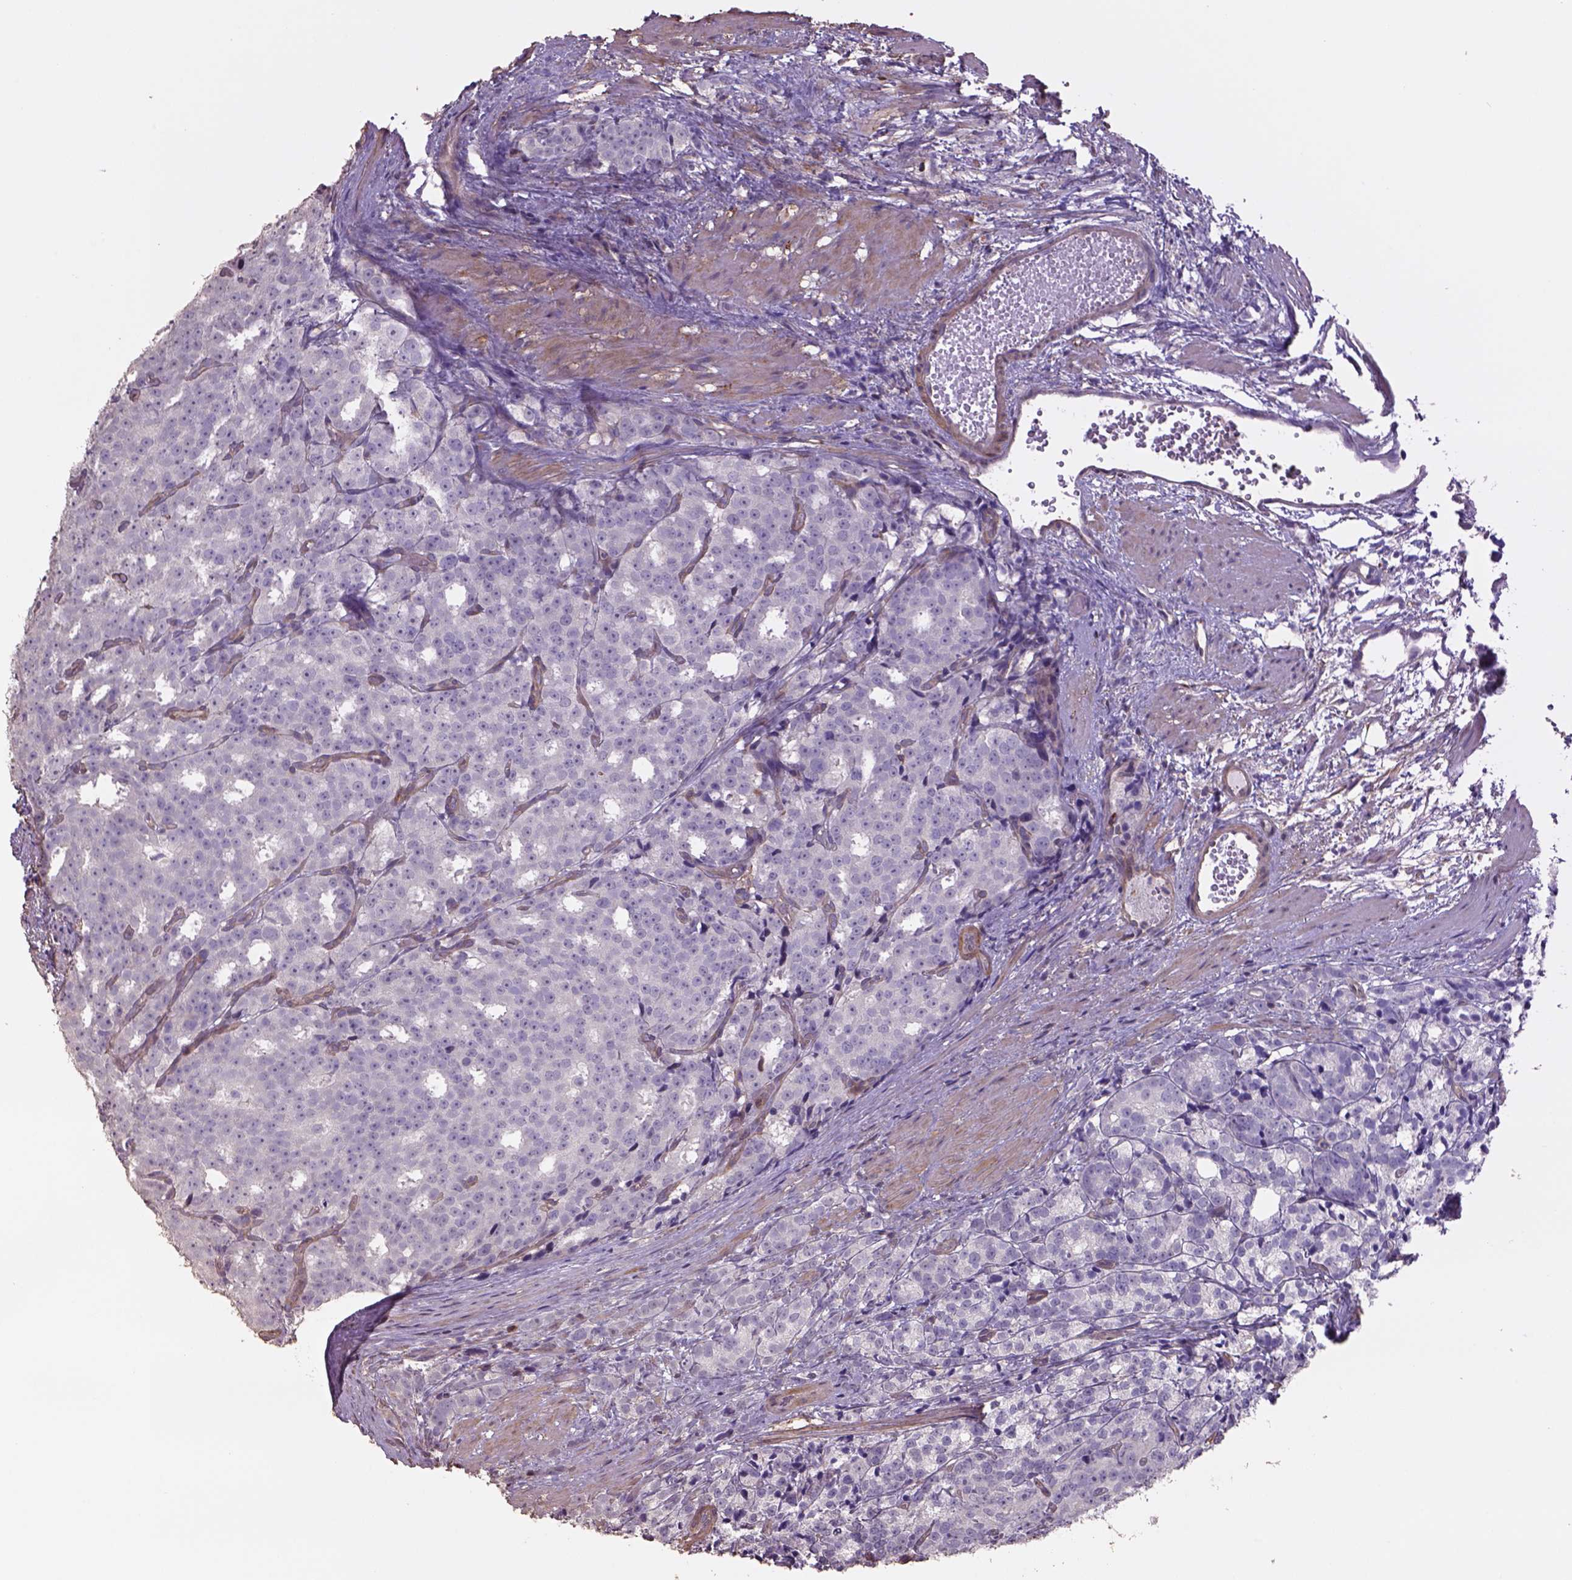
{"staining": {"intensity": "negative", "quantity": "none", "location": "none"}, "tissue": "prostate cancer", "cell_type": "Tumor cells", "image_type": "cancer", "snomed": [{"axis": "morphology", "description": "Adenocarcinoma, High grade"}, {"axis": "topography", "description": "Prostate"}], "caption": "An immunohistochemistry (IHC) photomicrograph of prostate cancer (adenocarcinoma (high-grade)) is shown. There is no staining in tumor cells of prostate cancer (adenocarcinoma (high-grade)).", "gene": "LIN7A", "patient": {"sex": "male", "age": 53}}